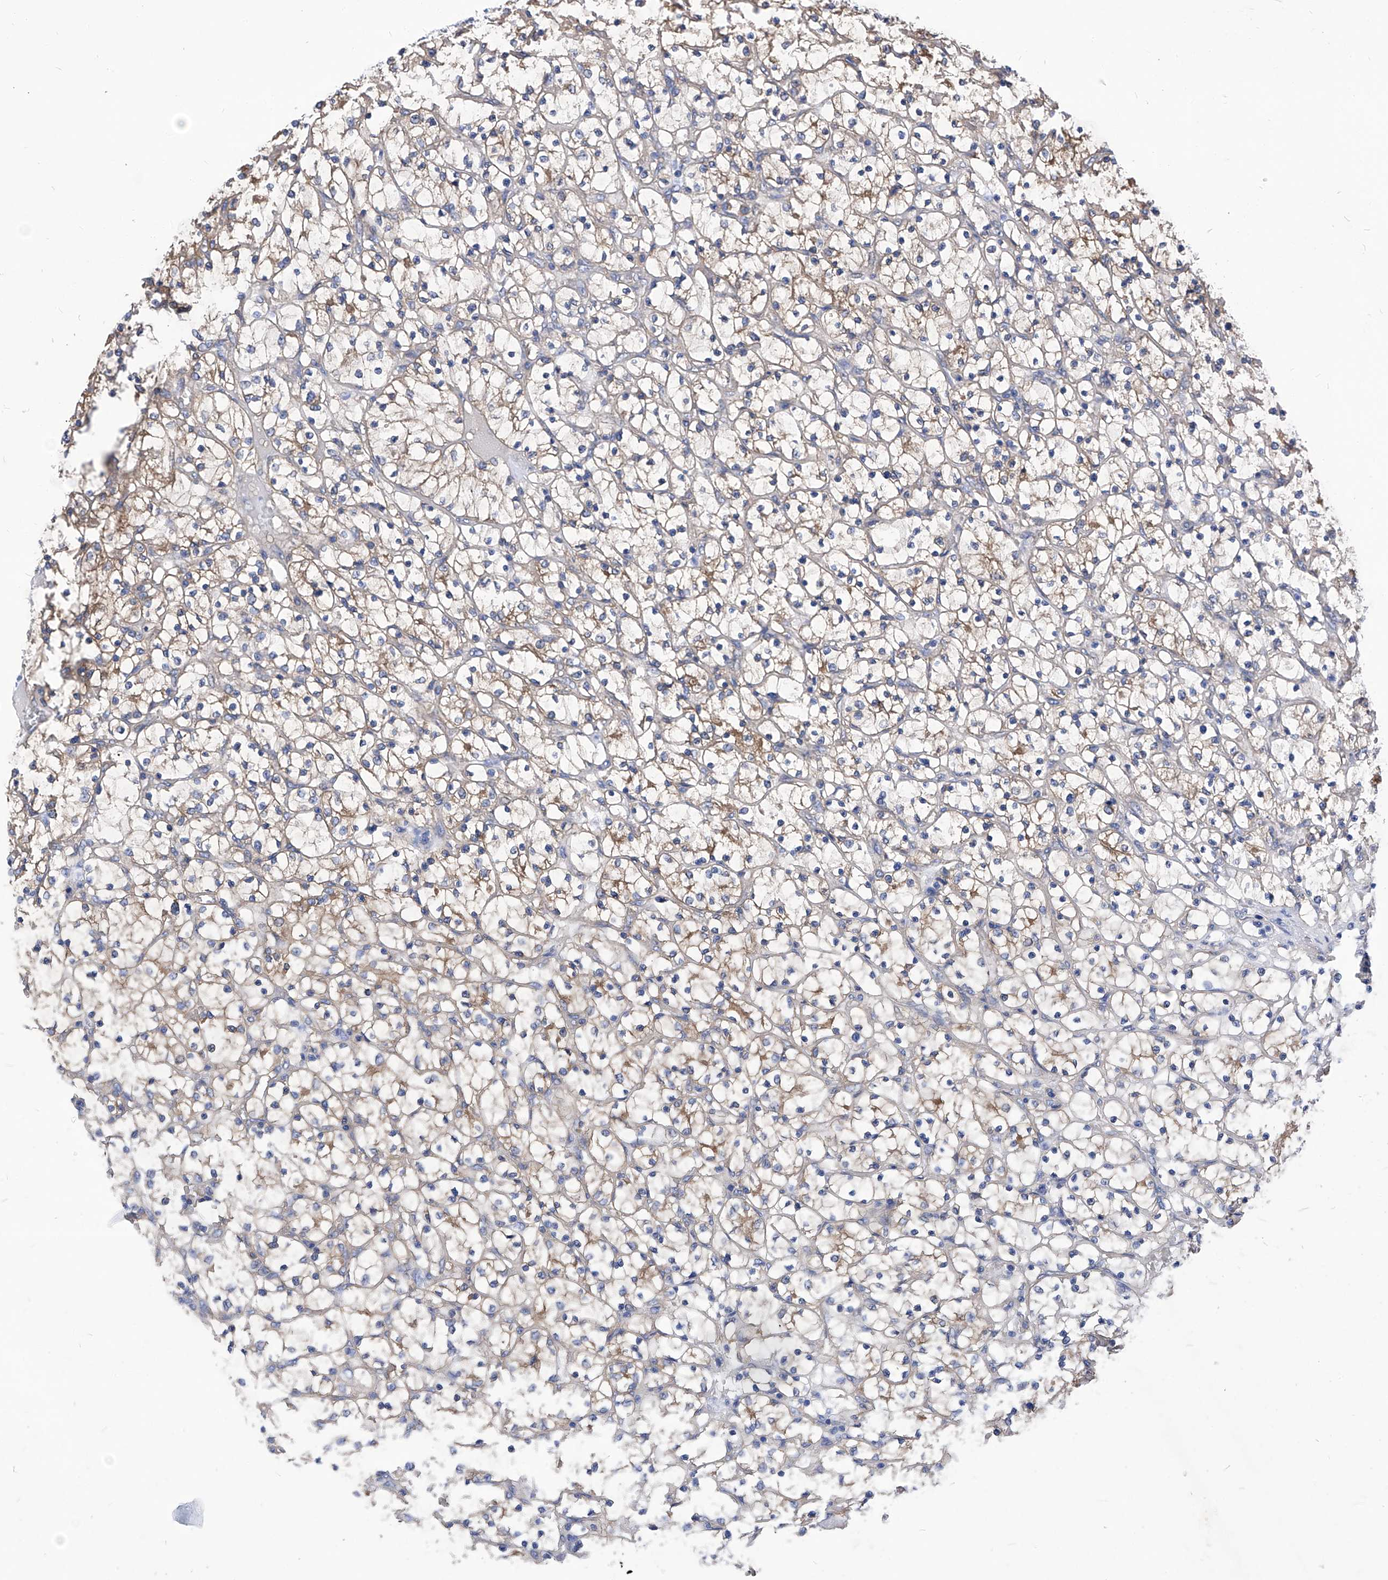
{"staining": {"intensity": "weak", "quantity": "25%-75%", "location": "cytoplasmic/membranous"}, "tissue": "renal cancer", "cell_type": "Tumor cells", "image_type": "cancer", "snomed": [{"axis": "morphology", "description": "Adenocarcinoma, NOS"}, {"axis": "topography", "description": "Kidney"}], "caption": "Renal cancer (adenocarcinoma) stained for a protein (brown) displays weak cytoplasmic/membranous positive positivity in about 25%-75% of tumor cells.", "gene": "XPNPEP1", "patient": {"sex": "female", "age": 69}}